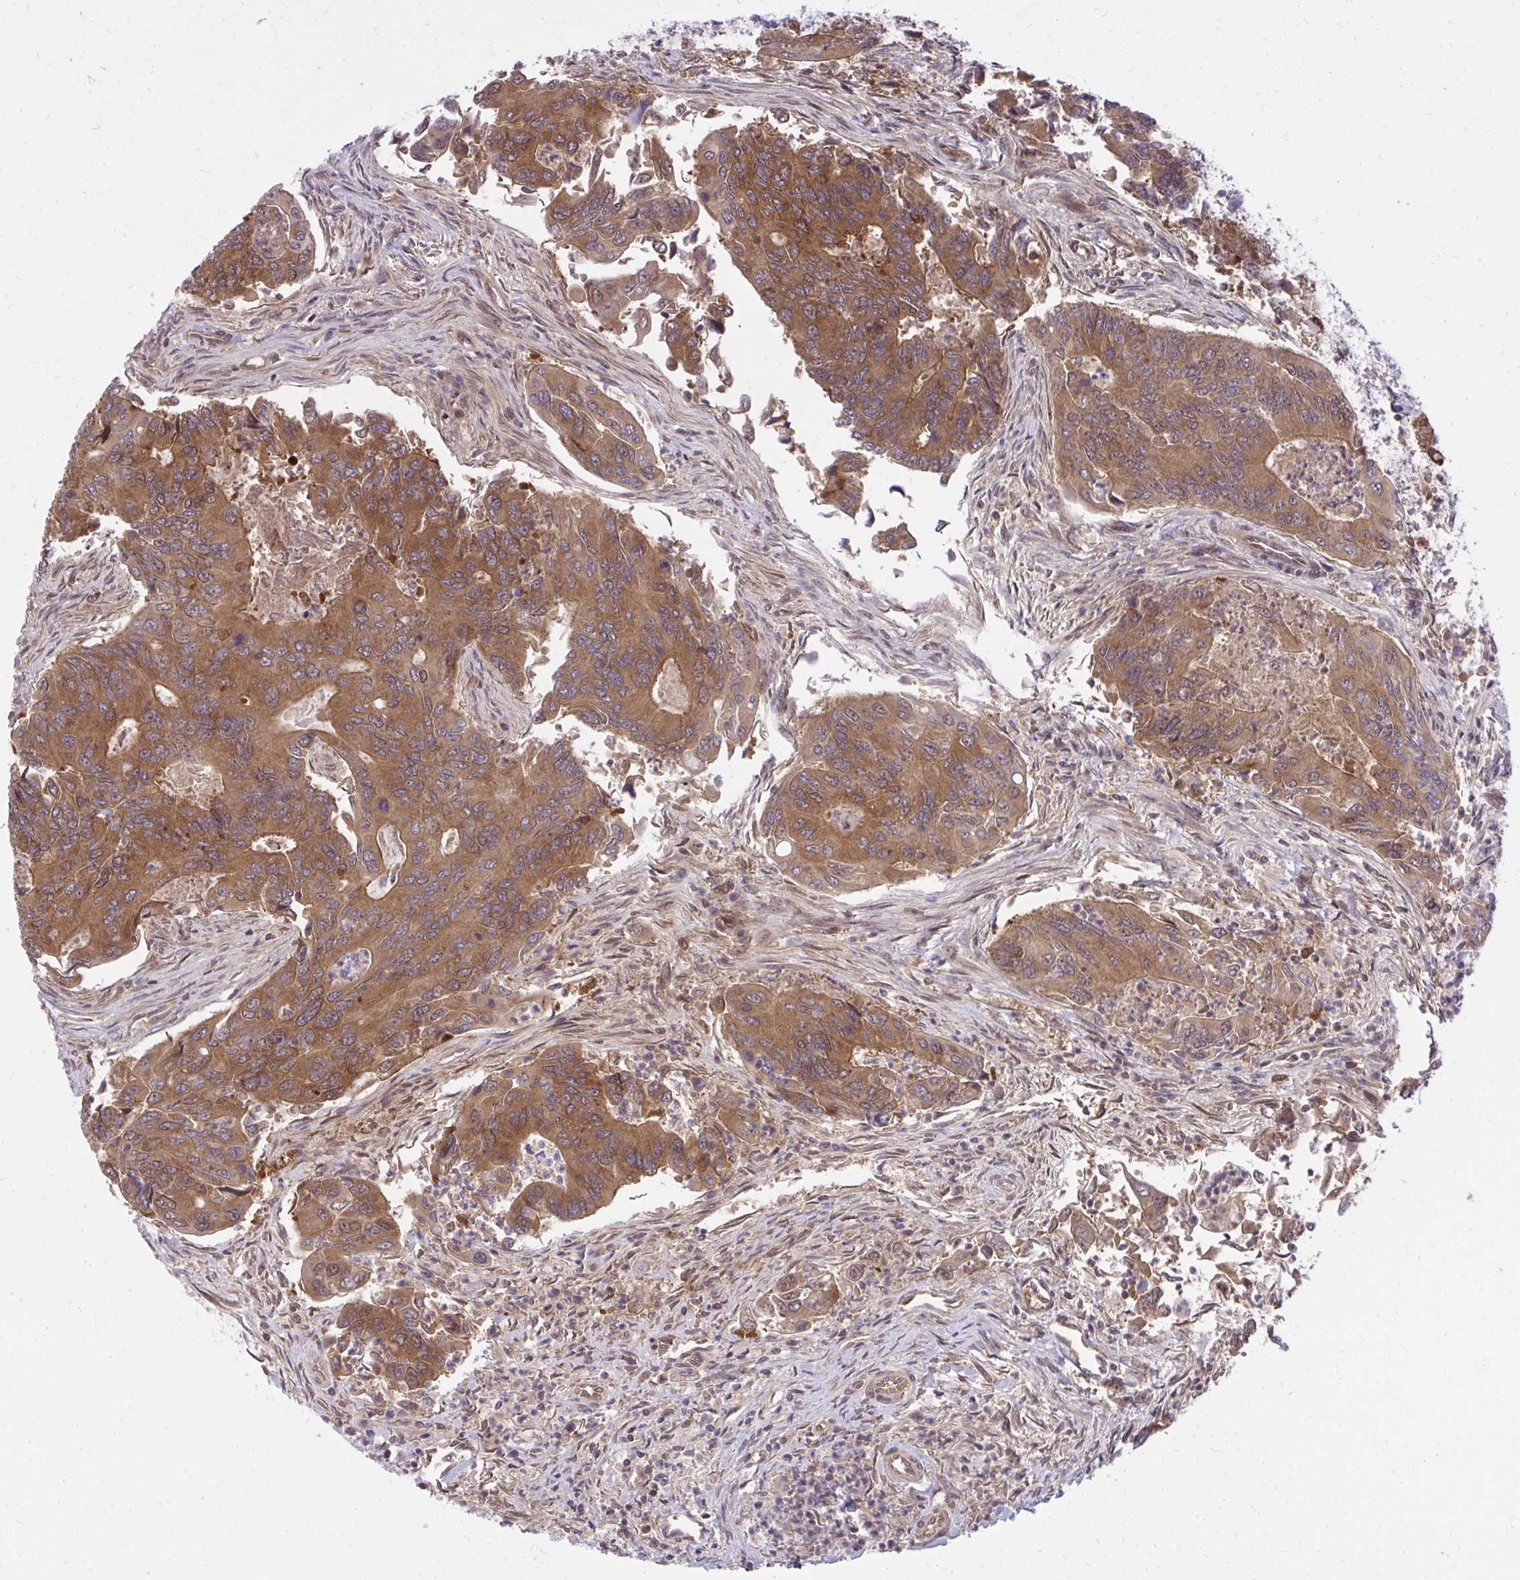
{"staining": {"intensity": "moderate", "quantity": ">75%", "location": "cytoplasmic/membranous"}, "tissue": "colorectal cancer", "cell_type": "Tumor cells", "image_type": "cancer", "snomed": [{"axis": "morphology", "description": "Adenocarcinoma, NOS"}, {"axis": "topography", "description": "Colon"}], "caption": "Colorectal adenocarcinoma stained with DAB (3,3'-diaminobenzidine) immunohistochemistry reveals medium levels of moderate cytoplasmic/membranous positivity in about >75% of tumor cells.", "gene": "PPP5C", "patient": {"sex": "female", "age": 67}}